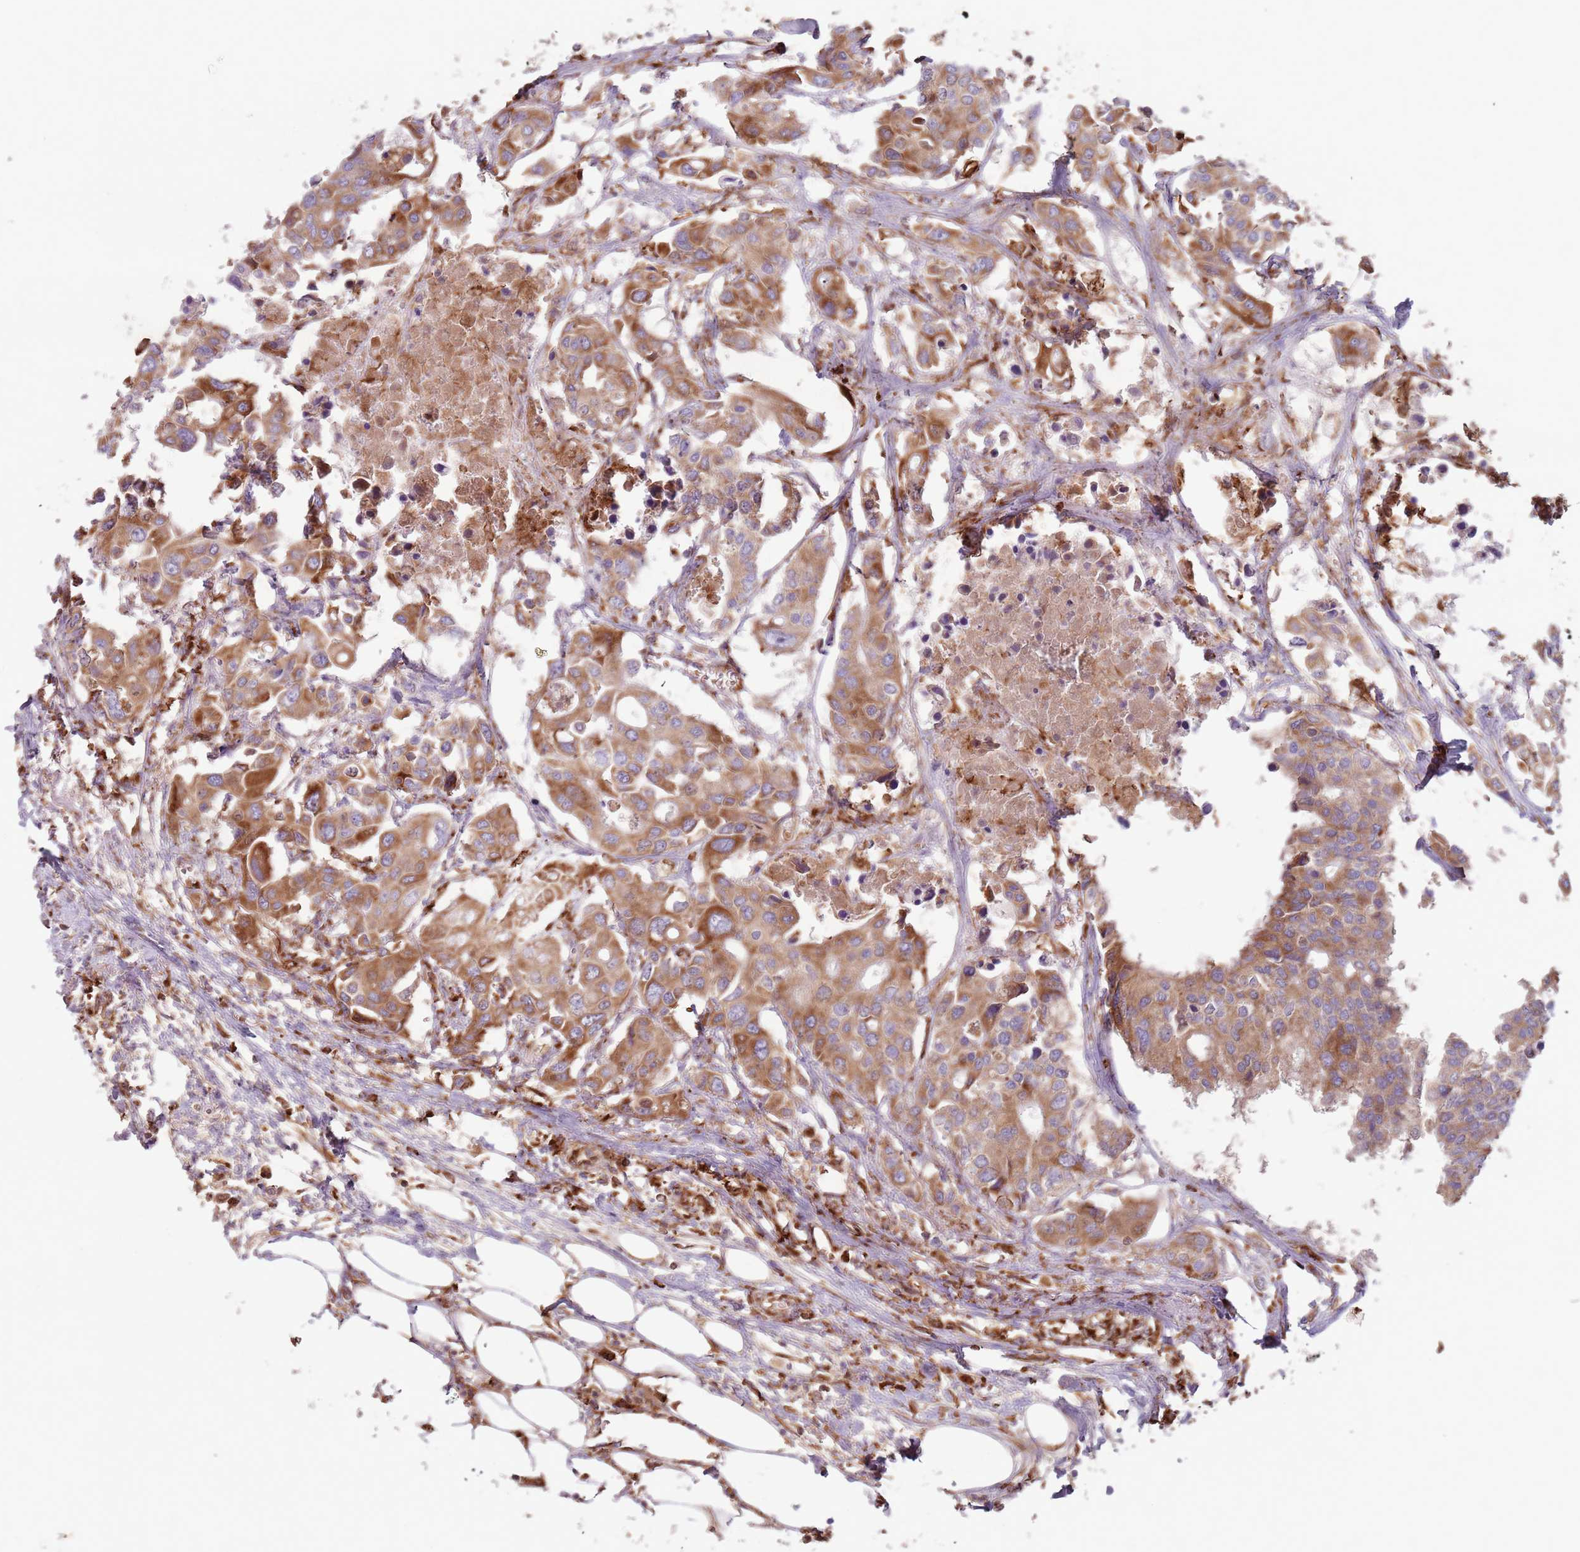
{"staining": {"intensity": "moderate", "quantity": ">75%", "location": "cytoplasmic/membranous"}, "tissue": "colorectal cancer", "cell_type": "Tumor cells", "image_type": "cancer", "snomed": [{"axis": "morphology", "description": "Adenocarcinoma, NOS"}, {"axis": "topography", "description": "Colon"}], "caption": "Human colorectal adenocarcinoma stained with a brown dye exhibits moderate cytoplasmic/membranous positive positivity in about >75% of tumor cells.", "gene": "COLGALT1", "patient": {"sex": "male", "age": 77}}